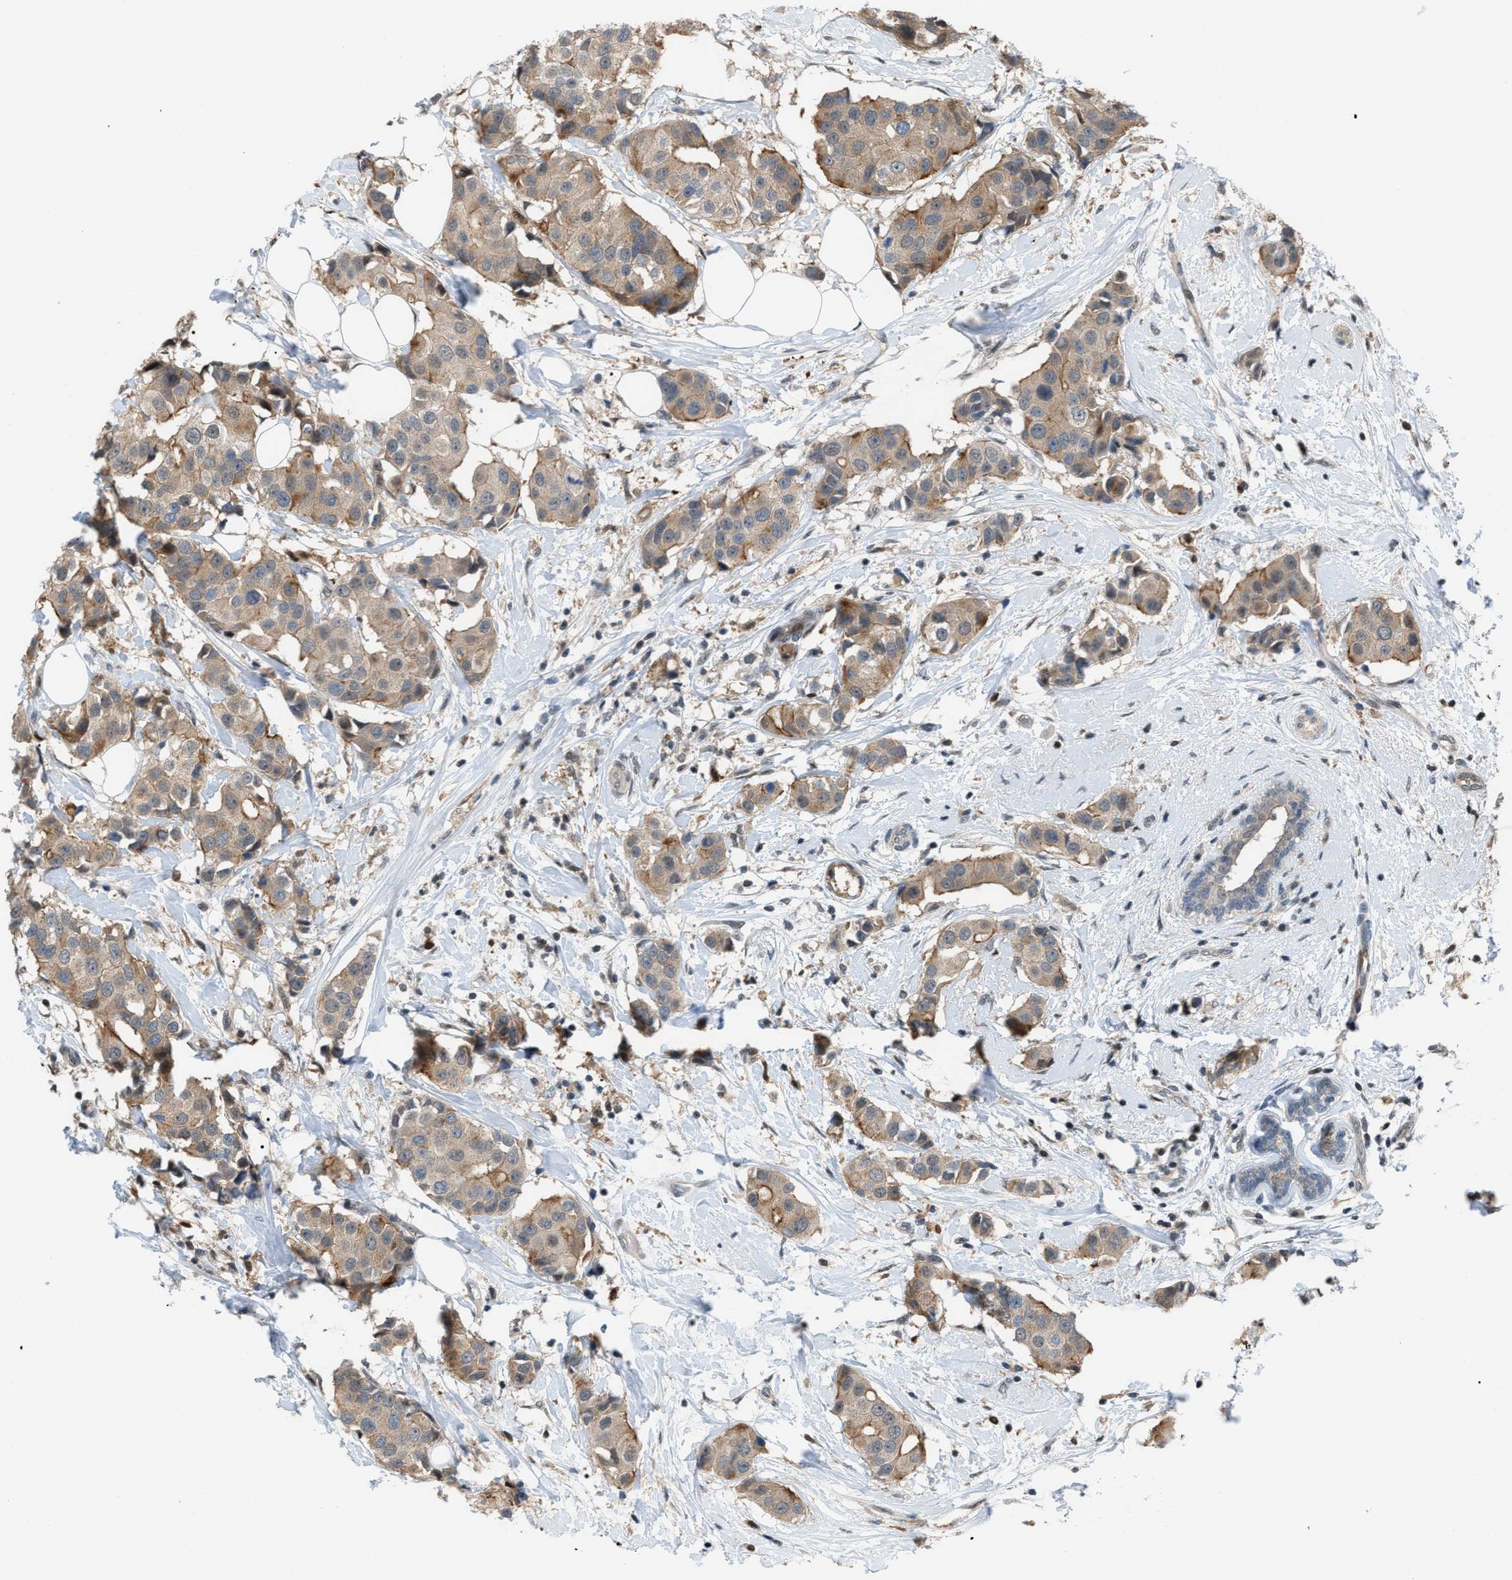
{"staining": {"intensity": "weak", "quantity": ">75%", "location": "cytoplasmic/membranous"}, "tissue": "breast cancer", "cell_type": "Tumor cells", "image_type": "cancer", "snomed": [{"axis": "morphology", "description": "Normal tissue, NOS"}, {"axis": "morphology", "description": "Duct carcinoma"}, {"axis": "topography", "description": "Breast"}], "caption": "The image displays immunohistochemical staining of breast cancer (intraductal carcinoma). There is weak cytoplasmic/membranous staining is identified in approximately >75% of tumor cells.", "gene": "RFFL", "patient": {"sex": "female", "age": 39}}